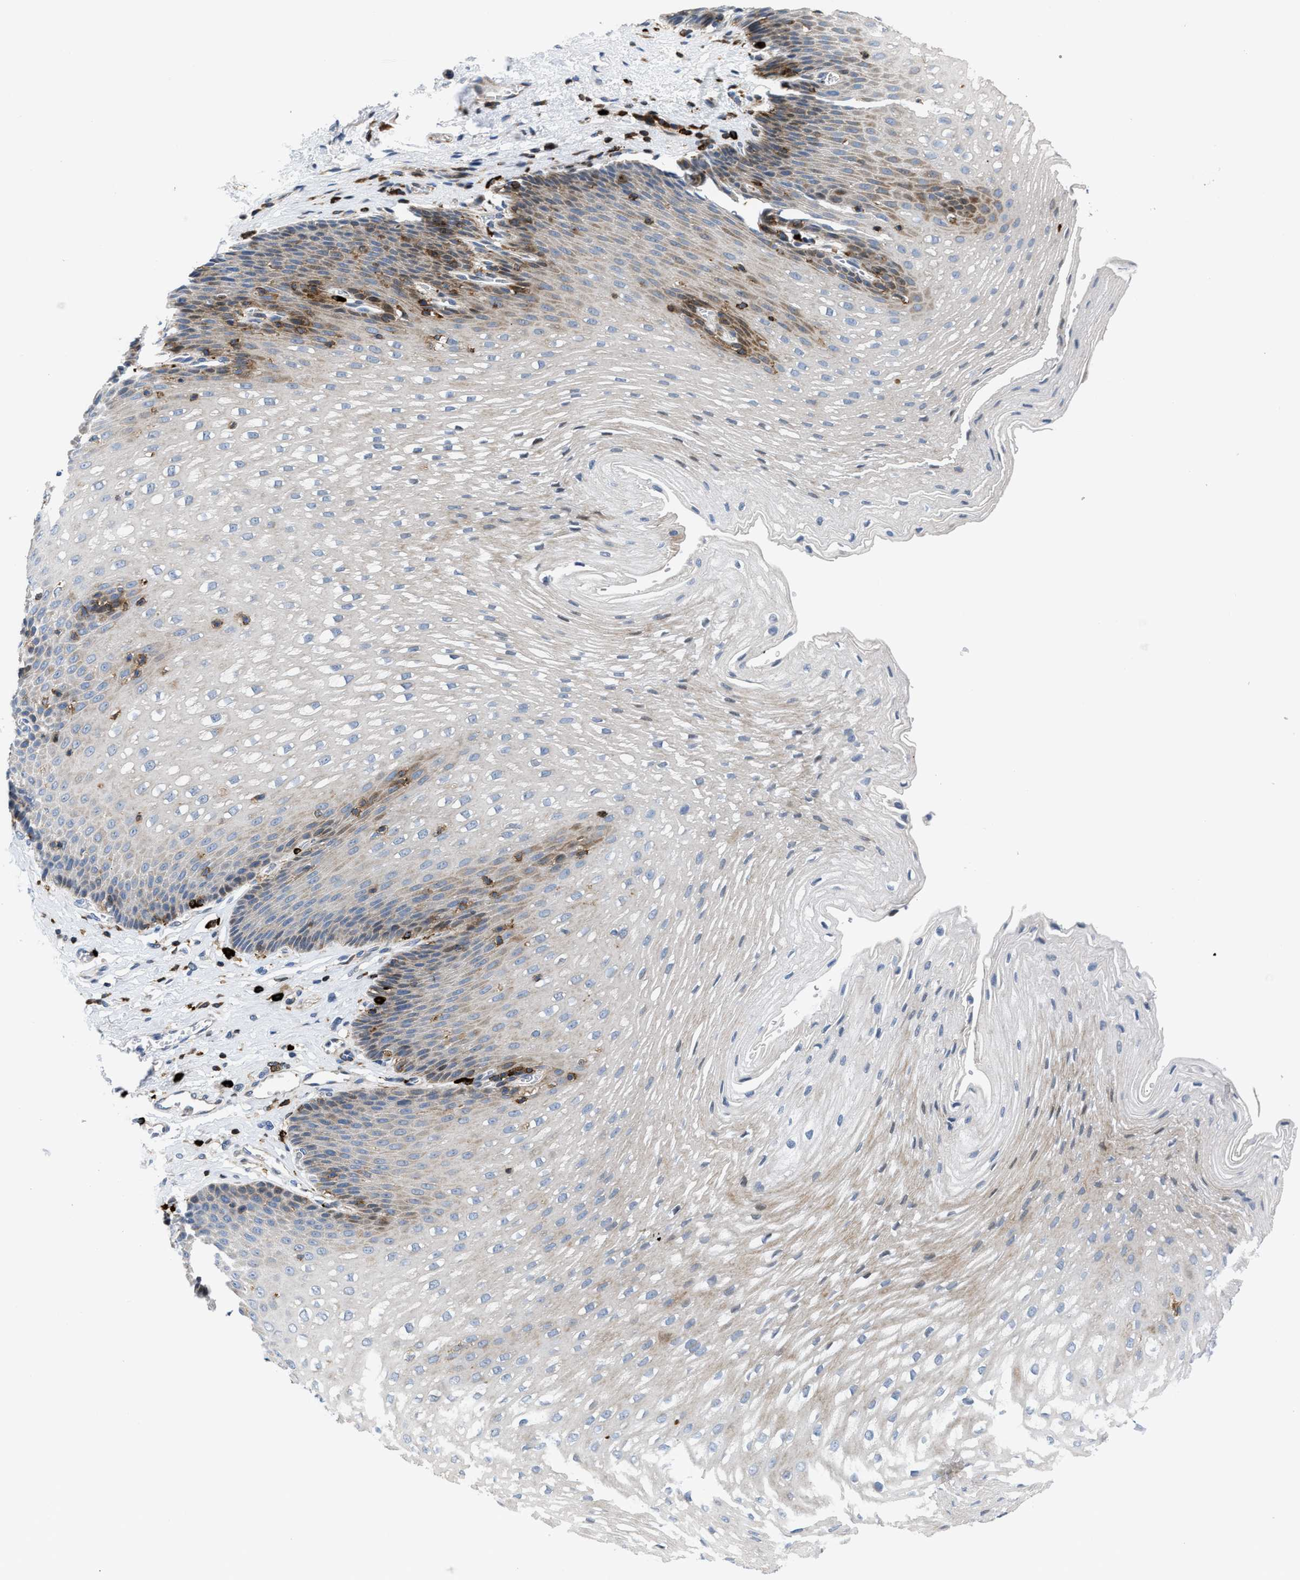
{"staining": {"intensity": "moderate", "quantity": "25%-75%", "location": "cytoplasmic/membranous"}, "tissue": "esophagus", "cell_type": "Squamous epithelial cells", "image_type": "normal", "snomed": [{"axis": "morphology", "description": "Normal tissue, NOS"}, {"axis": "topography", "description": "Esophagus"}], "caption": "Immunohistochemical staining of benign human esophagus shows moderate cytoplasmic/membranous protein expression in approximately 25%-75% of squamous epithelial cells.", "gene": "ATP9A", "patient": {"sex": "male", "age": 48}}